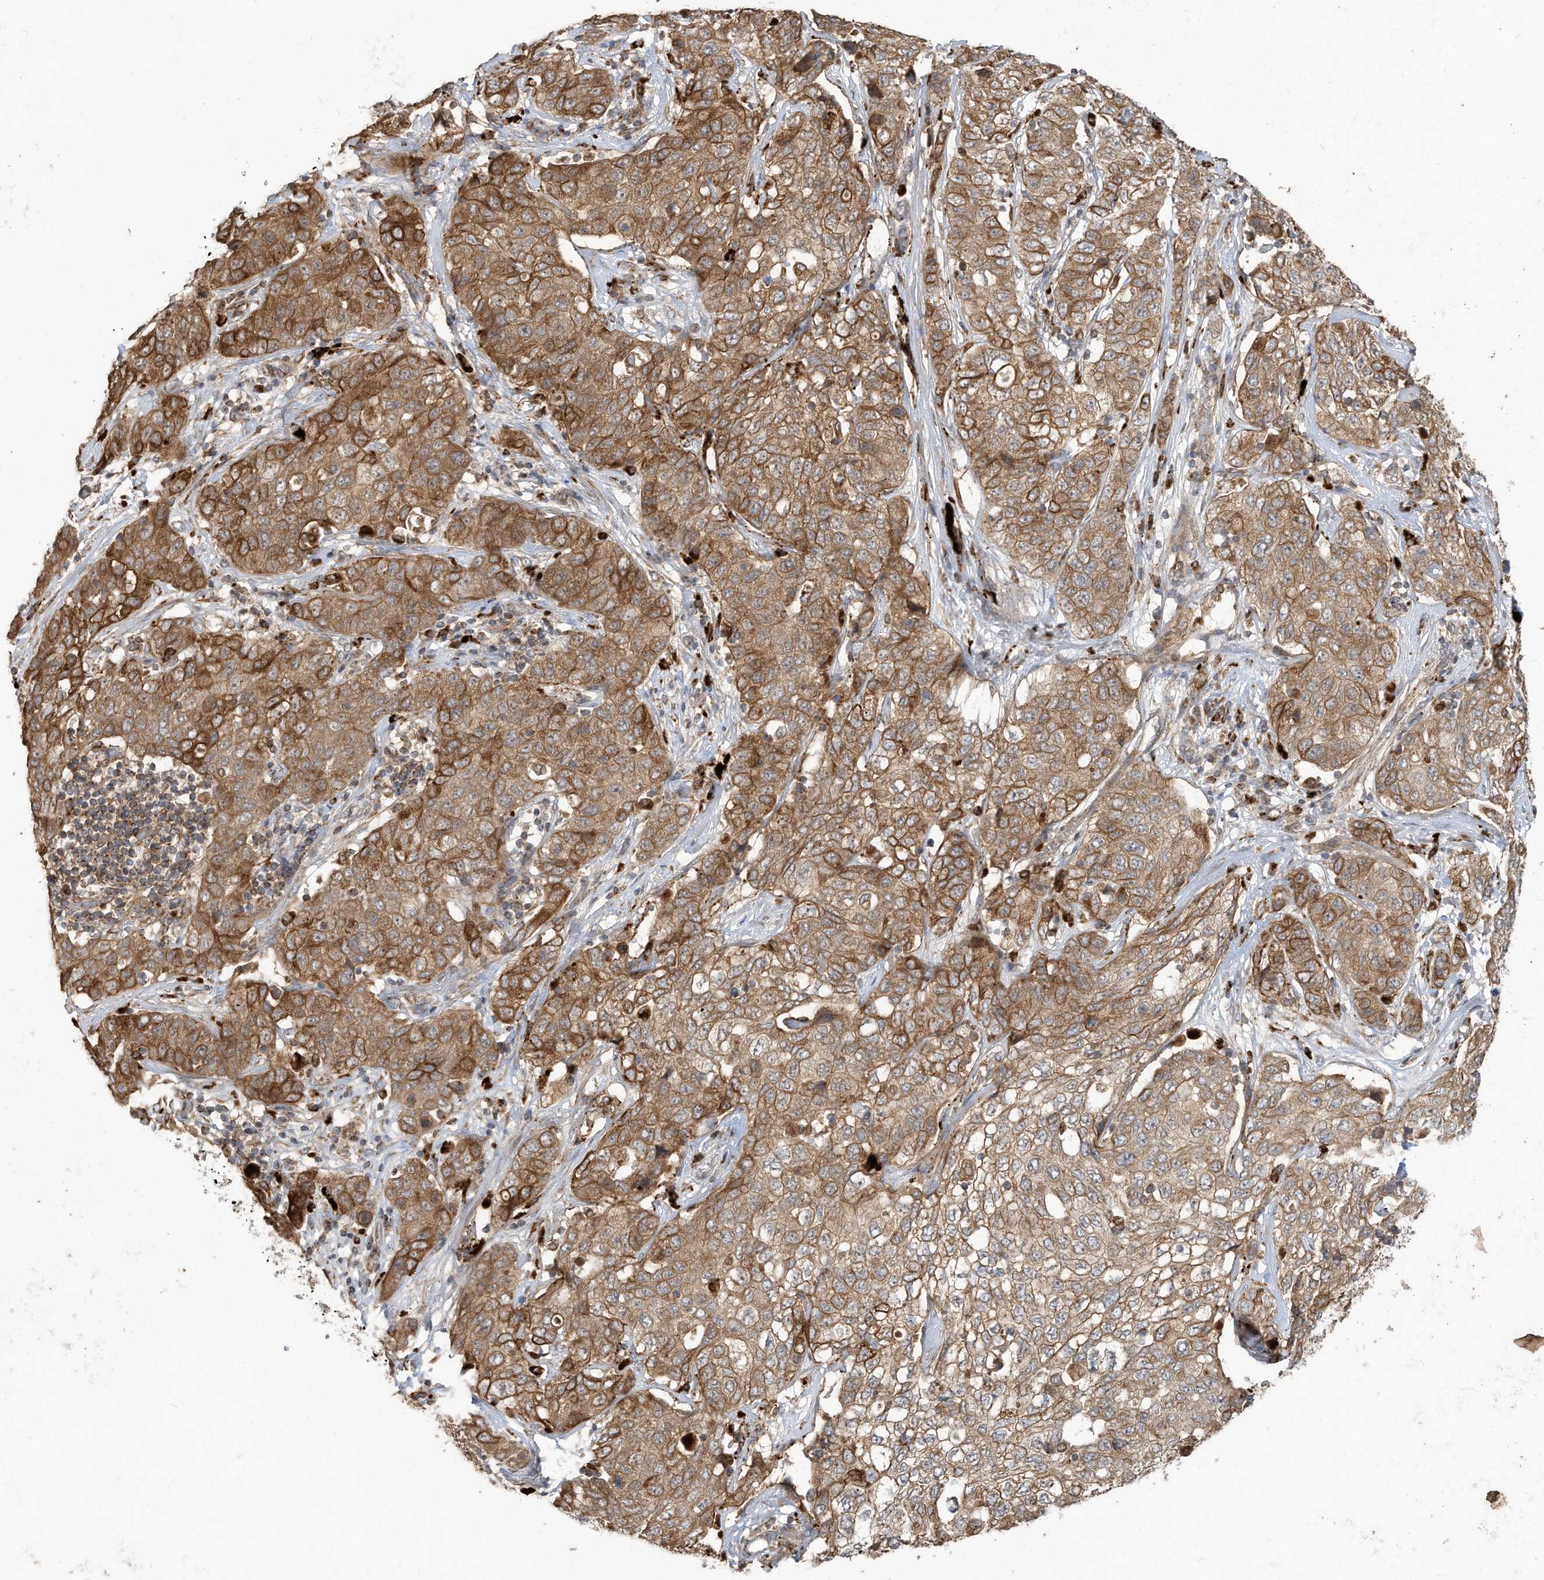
{"staining": {"intensity": "moderate", "quantity": ">75%", "location": "cytoplasmic/membranous"}, "tissue": "stomach cancer", "cell_type": "Tumor cells", "image_type": "cancer", "snomed": [{"axis": "morphology", "description": "Normal tissue, NOS"}, {"axis": "morphology", "description": "Adenocarcinoma, NOS"}, {"axis": "topography", "description": "Lymph node"}, {"axis": "topography", "description": "Stomach"}], "caption": "This histopathology image displays adenocarcinoma (stomach) stained with IHC to label a protein in brown. The cytoplasmic/membranous of tumor cells show moderate positivity for the protein. Nuclei are counter-stained blue.", "gene": "C2orf74", "patient": {"sex": "male", "age": 48}}